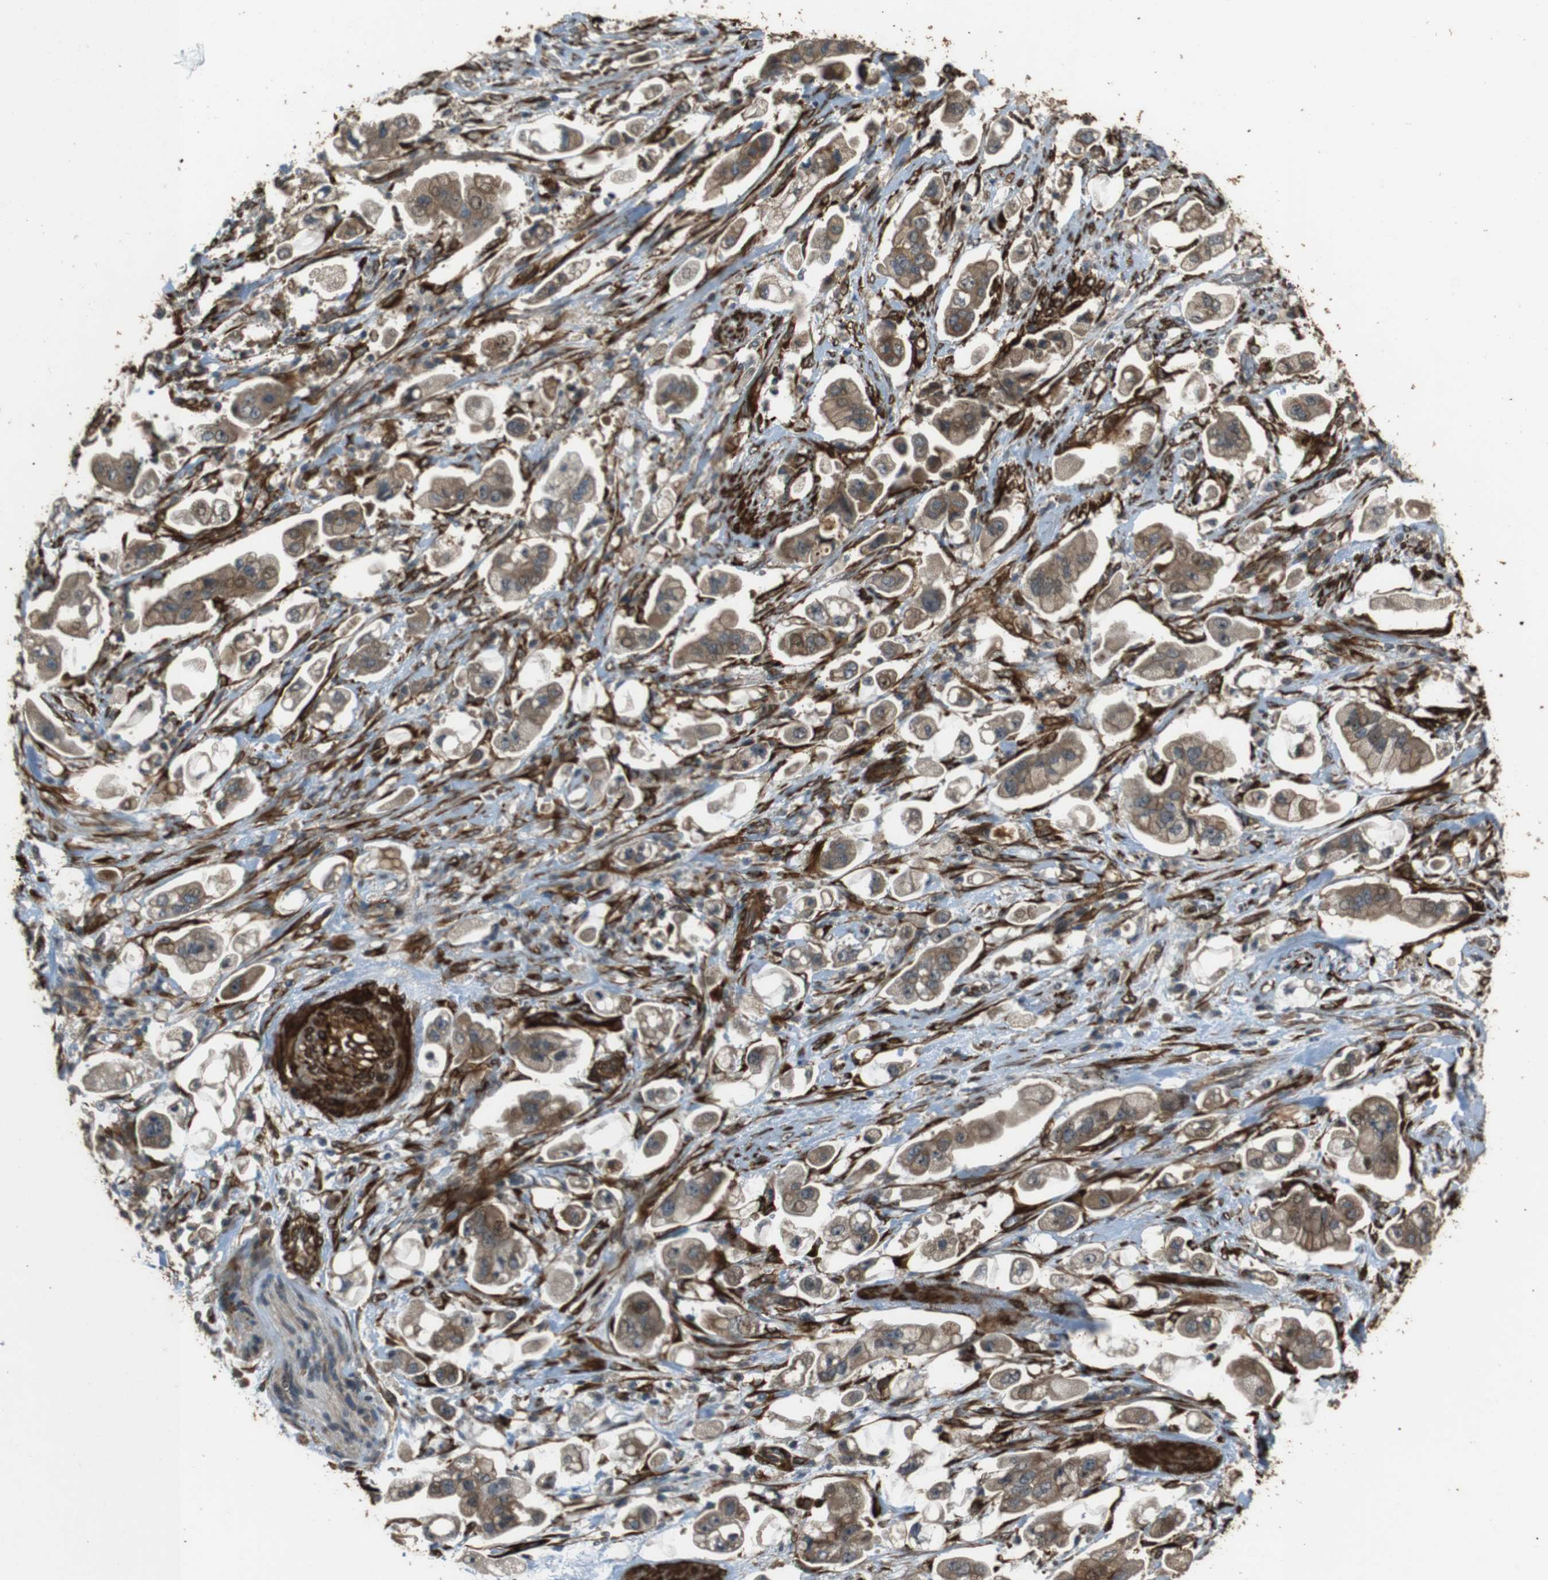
{"staining": {"intensity": "moderate", "quantity": ">75%", "location": "cytoplasmic/membranous"}, "tissue": "stomach cancer", "cell_type": "Tumor cells", "image_type": "cancer", "snomed": [{"axis": "morphology", "description": "Adenocarcinoma, NOS"}, {"axis": "topography", "description": "Stomach"}], "caption": "Immunohistochemical staining of human stomach adenocarcinoma shows medium levels of moderate cytoplasmic/membranous protein expression in approximately >75% of tumor cells.", "gene": "MSRB3", "patient": {"sex": "male", "age": 62}}